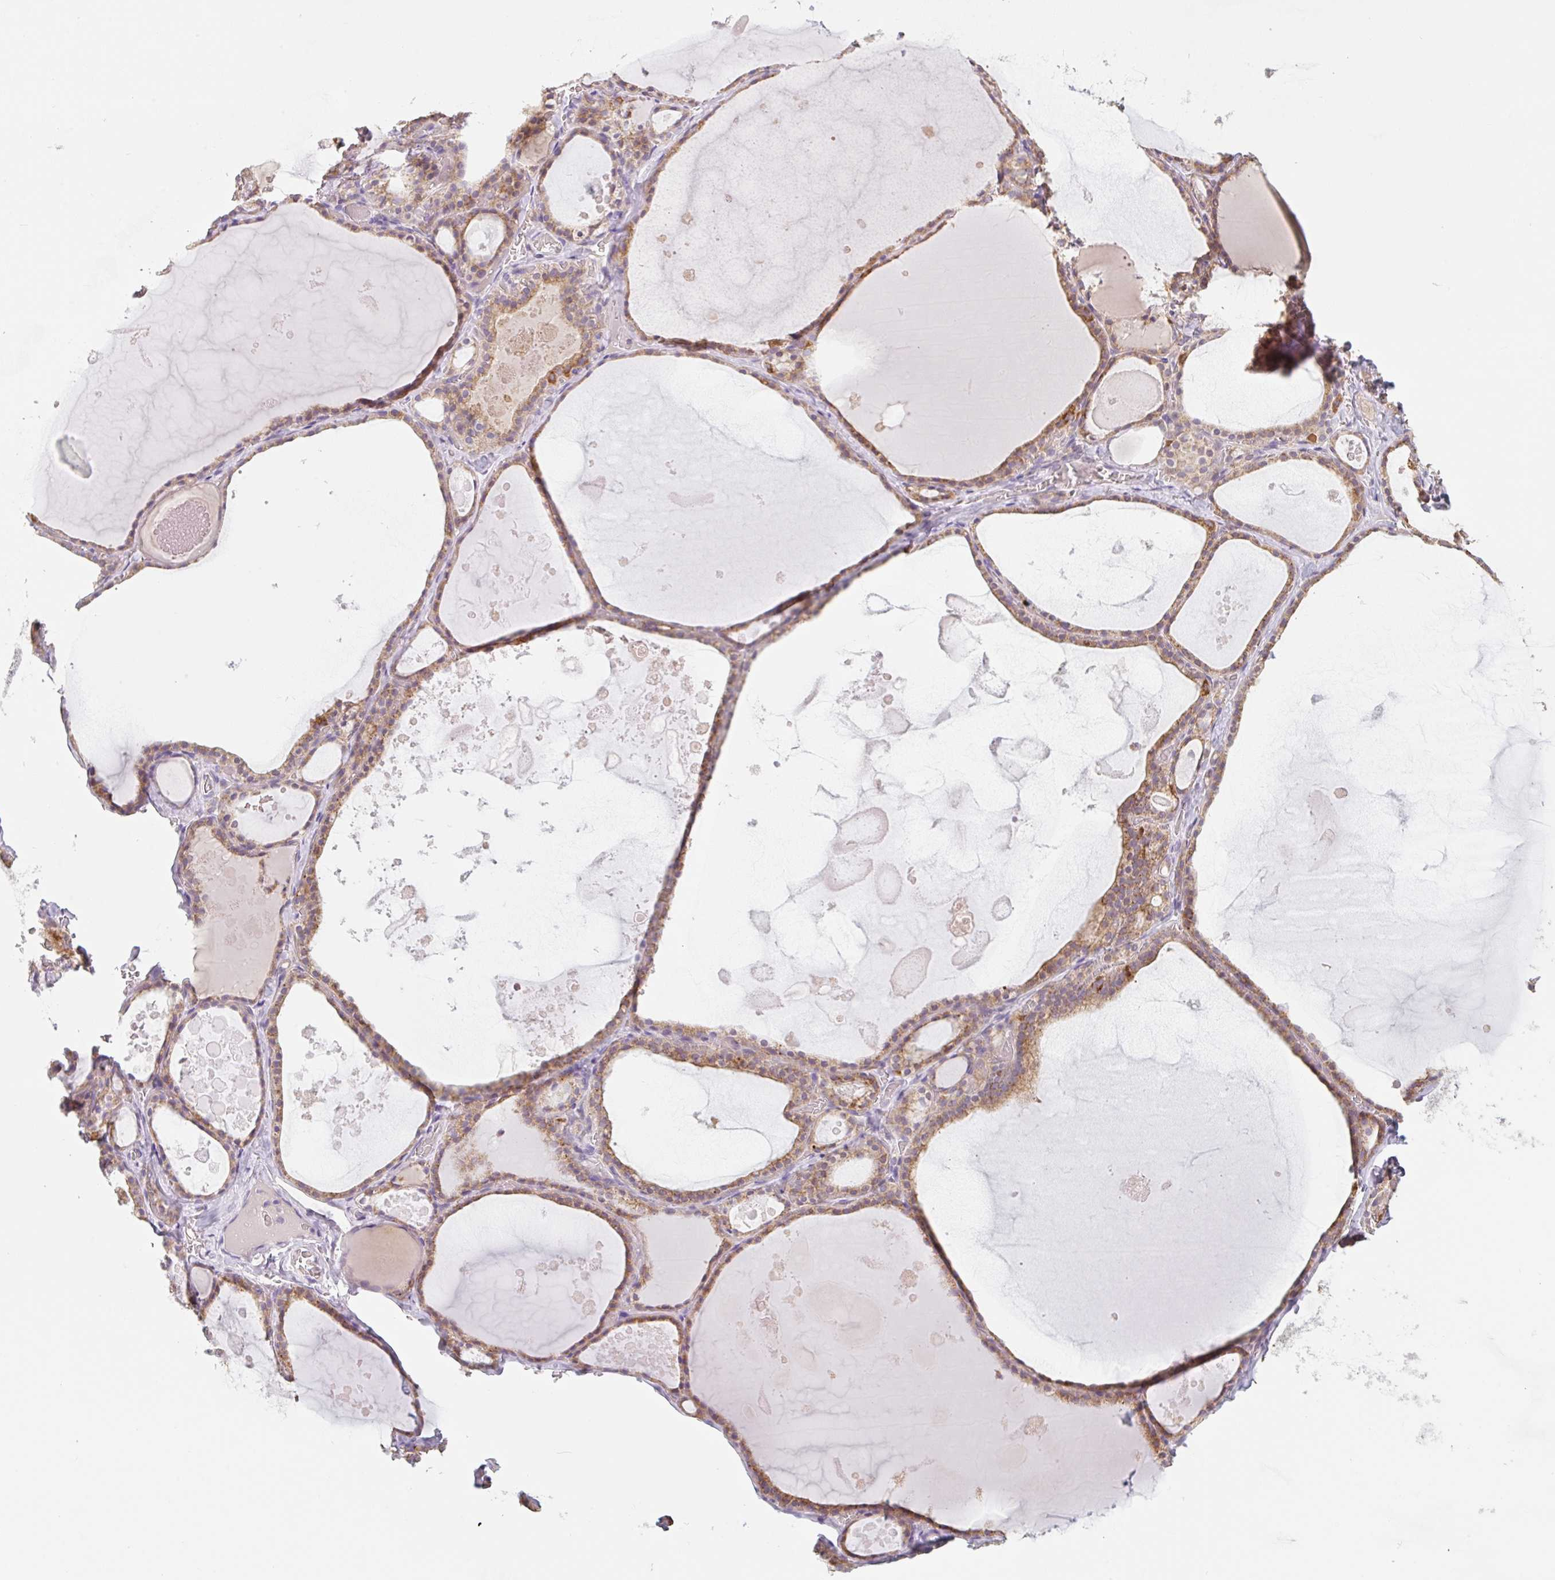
{"staining": {"intensity": "moderate", "quantity": ">75%", "location": "cytoplasmic/membranous"}, "tissue": "thyroid gland", "cell_type": "Glandular cells", "image_type": "normal", "snomed": [{"axis": "morphology", "description": "Normal tissue, NOS"}, {"axis": "topography", "description": "Thyroid gland"}], "caption": "There is medium levels of moderate cytoplasmic/membranous staining in glandular cells of normal thyroid gland, as demonstrated by immunohistochemical staining (brown color).", "gene": "MIA2", "patient": {"sex": "male", "age": 56}}